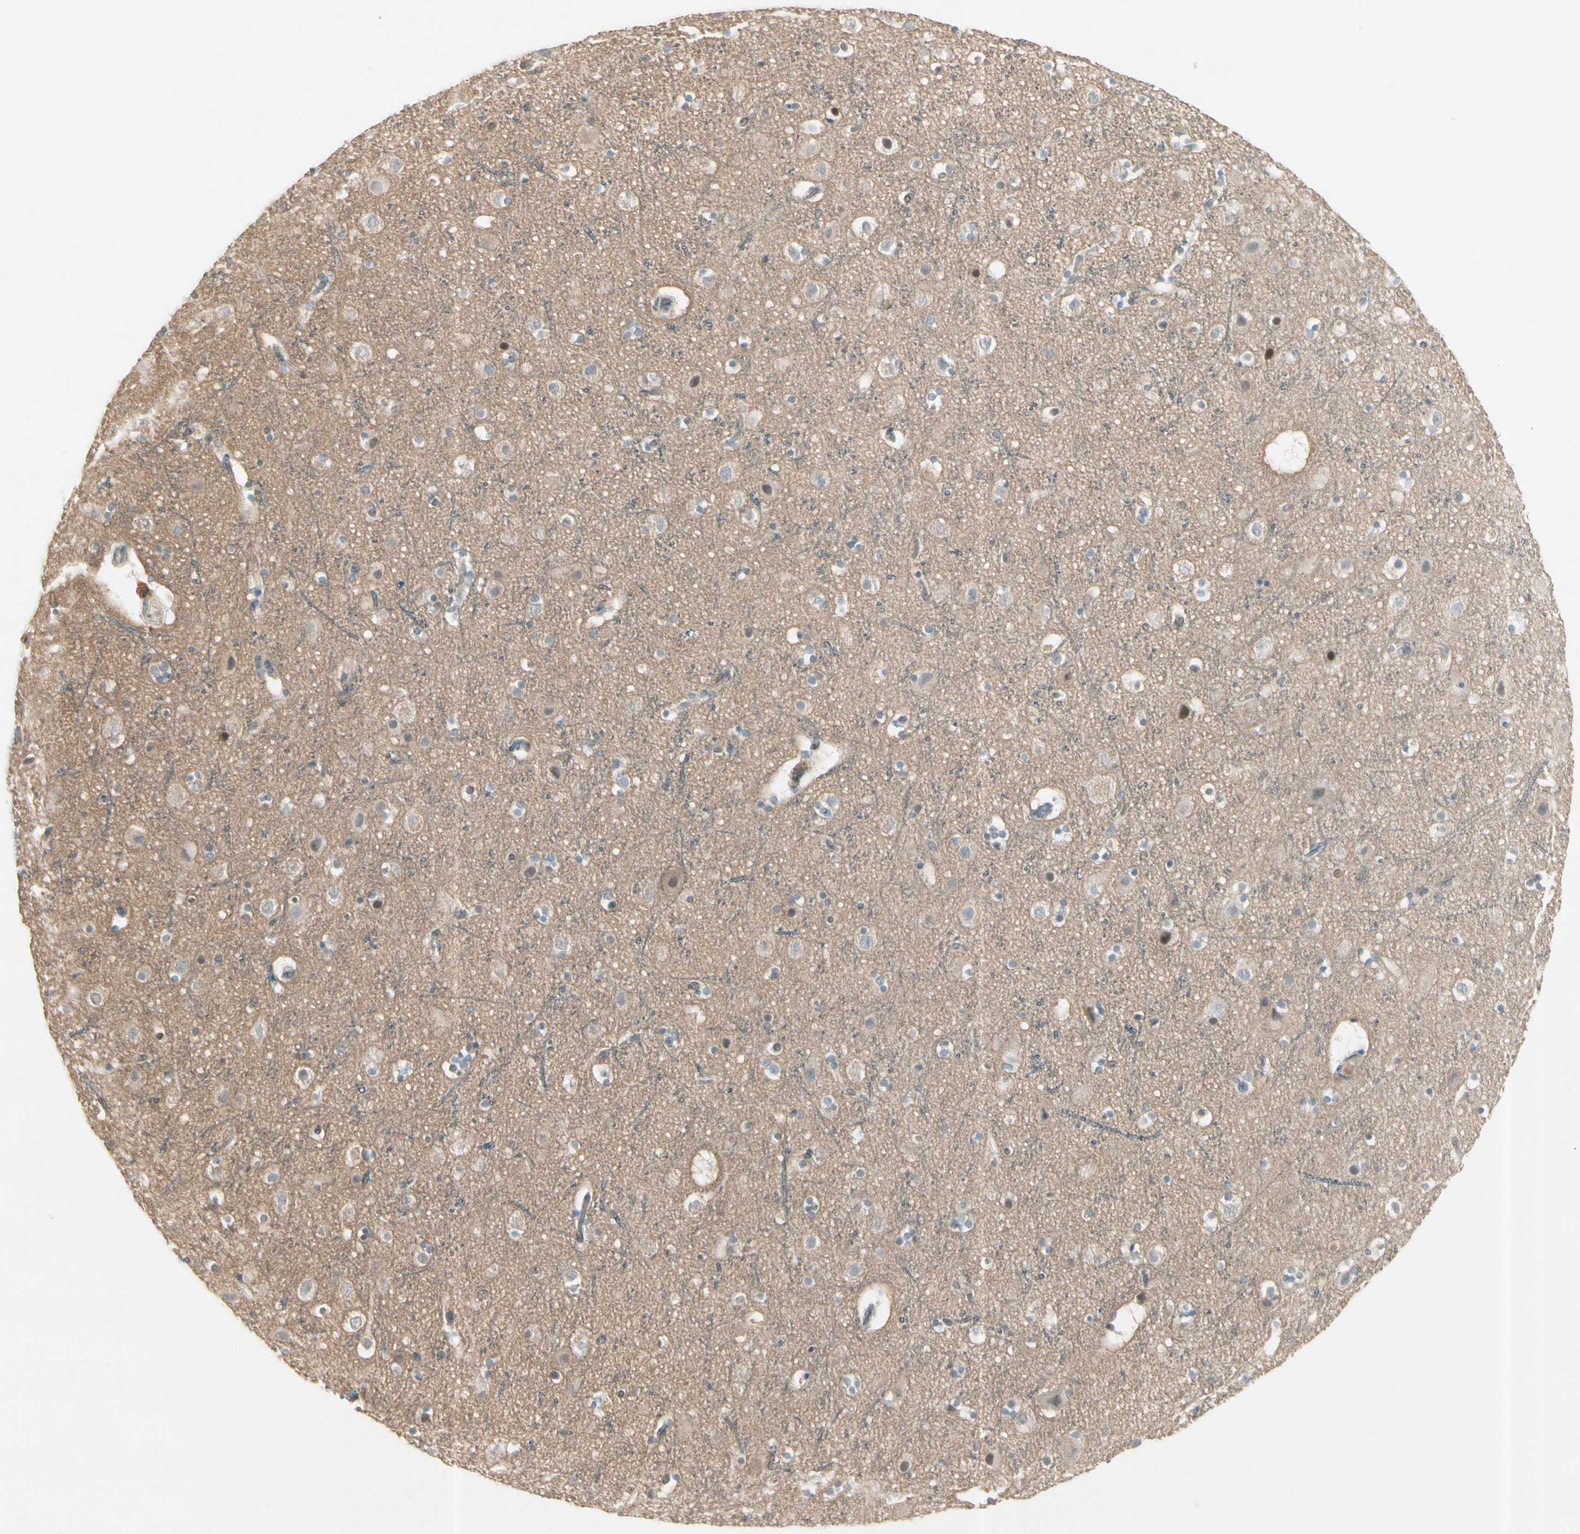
{"staining": {"intensity": "weak", "quantity": "25%-75%", "location": "cytoplasmic/membranous"}, "tissue": "cerebral cortex", "cell_type": "Endothelial cells", "image_type": "normal", "snomed": [{"axis": "morphology", "description": "Normal tissue, NOS"}, {"axis": "topography", "description": "Cerebral cortex"}], "caption": "Protein analysis of unremarkable cerebral cortex demonstrates weak cytoplasmic/membranous staining in about 25%-75% of endothelial cells.", "gene": "CYP2E1", "patient": {"sex": "male", "age": 45}}